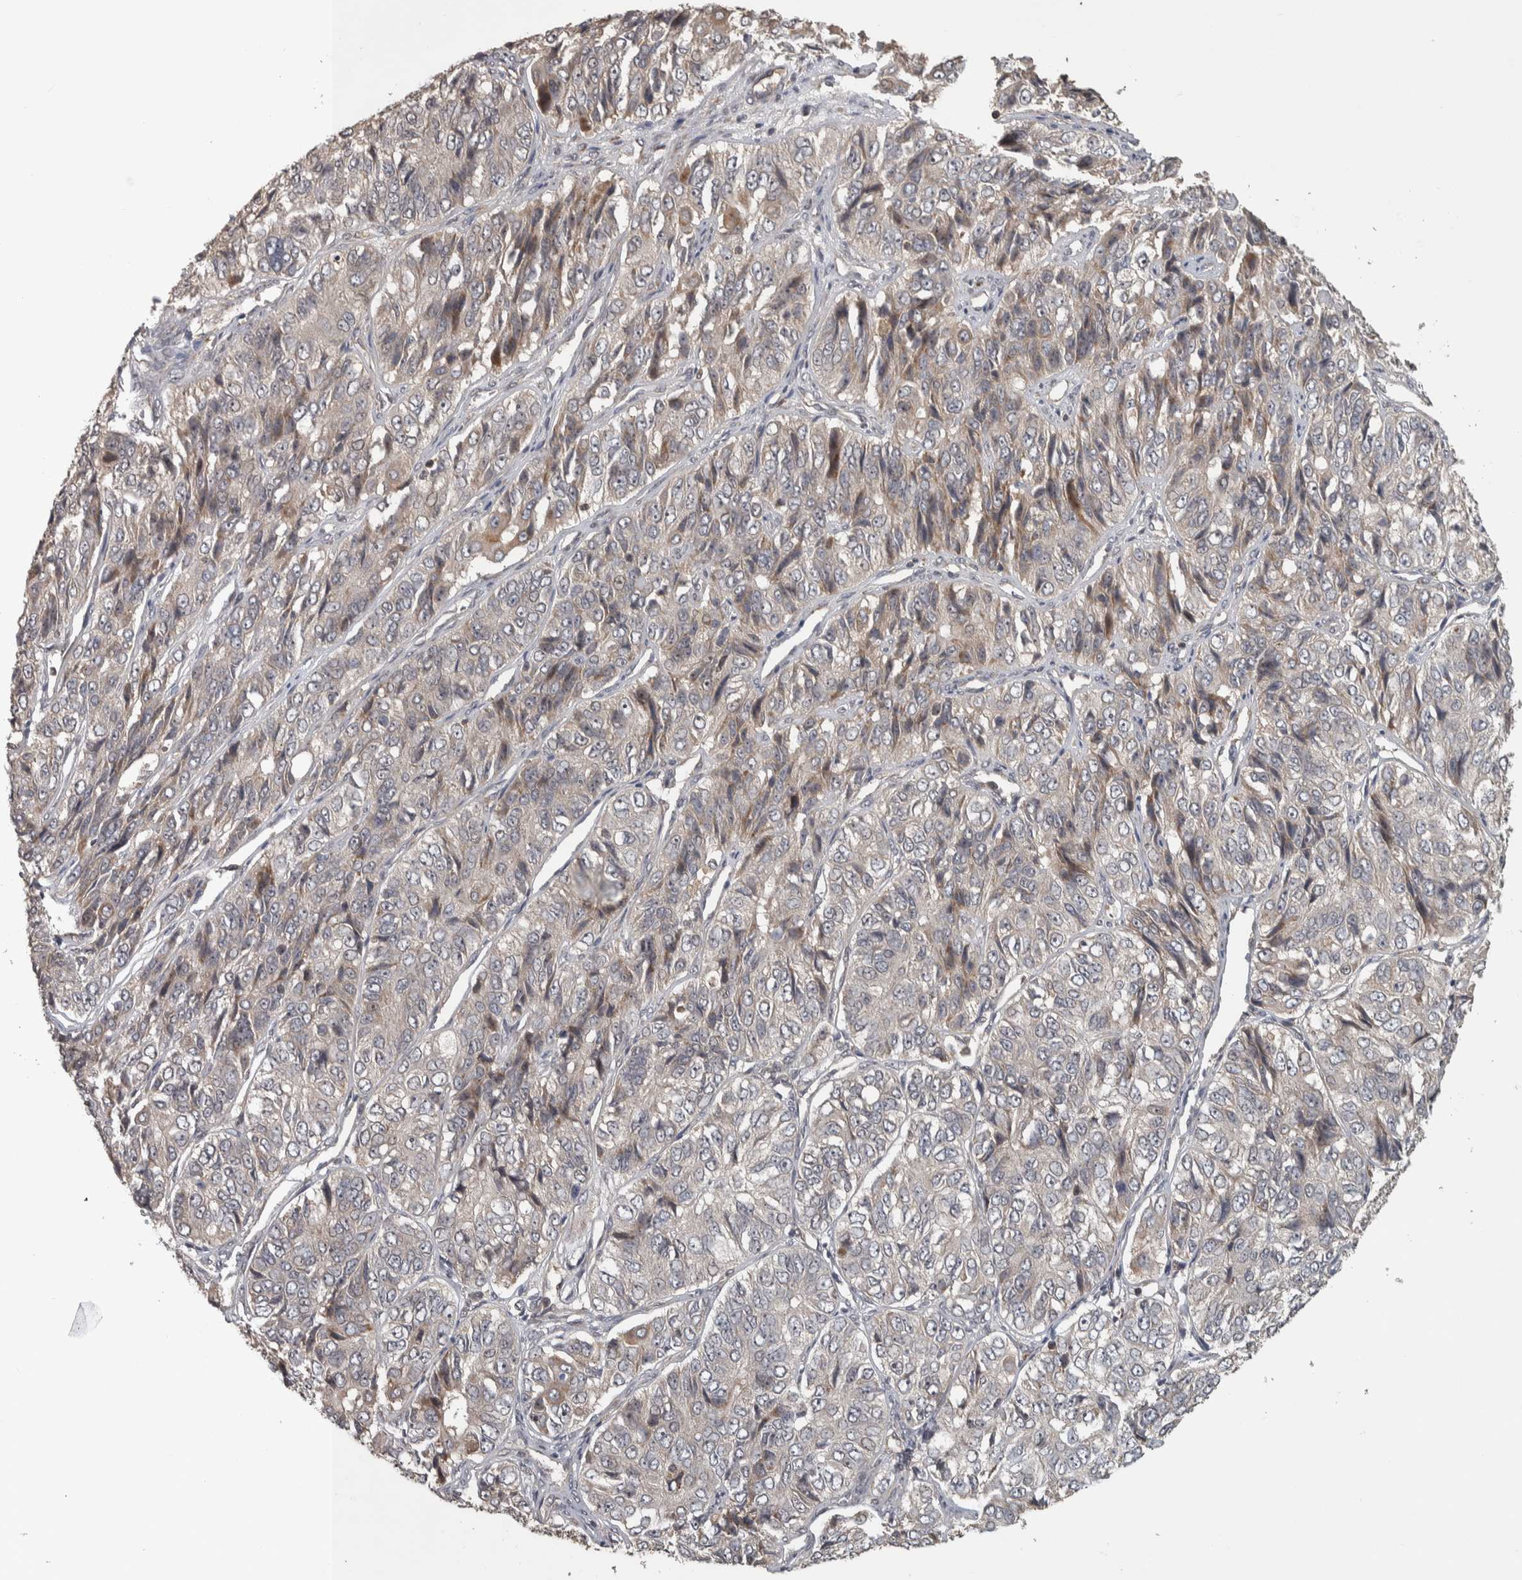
{"staining": {"intensity": "weak", "quantity": "<25%", "location": "cytoplasmic/membranous"}, "tissue": "ovarian cancer", "cell_type": "Tumor cells", "image_type": "cancer", "snomed": [{"axis": "morphology", "description": "Carcinoma, endometroid"}, {"axis": "topography", "description": "Ovary"}], "caption": "This is a histopathology image of immunohistochemistry staining of ovarian cancer, which shows no expression in tumor cells.", "gene": "ERAL1", "patient": {"sex": "female", "age": 51}}